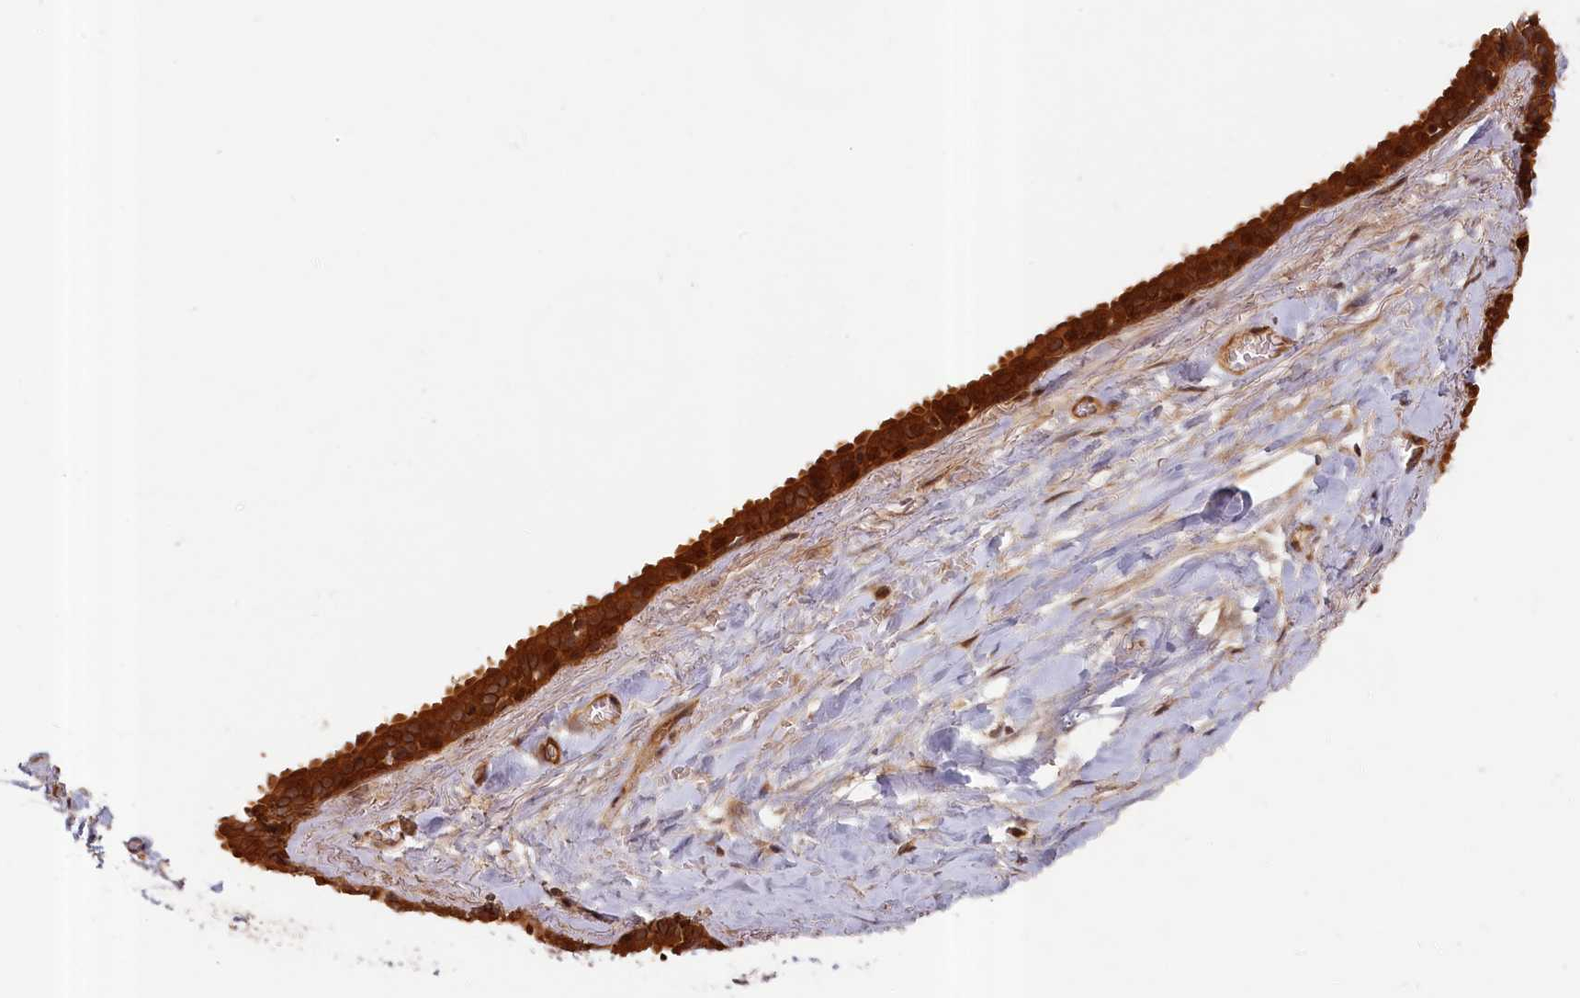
{"staining": {"intensity": "negative", "quantity": "none", "location": "none"}, "tissue": "adipose tissue", "cell_type": "Adipocytes", "image_type": "normal", "snomed": [{"axis": "morphology", "description": "Normal tissue, NOS"}, {"axis": "topography", "description": "Salivary gland"}, {"axis": "topography", "description": "Peripheral nerve tissue"}], "caption": "A photomicrograph of human adipose tissue is negative for staining in adipocytes. The staining was performed using DAB to visualize the protein expression in brown, while the nuclei were stained in blue with hematoxylin (Magnification: 20x).", "gene": "CEP44", "patient": {"sex": "male", "age": 62}}